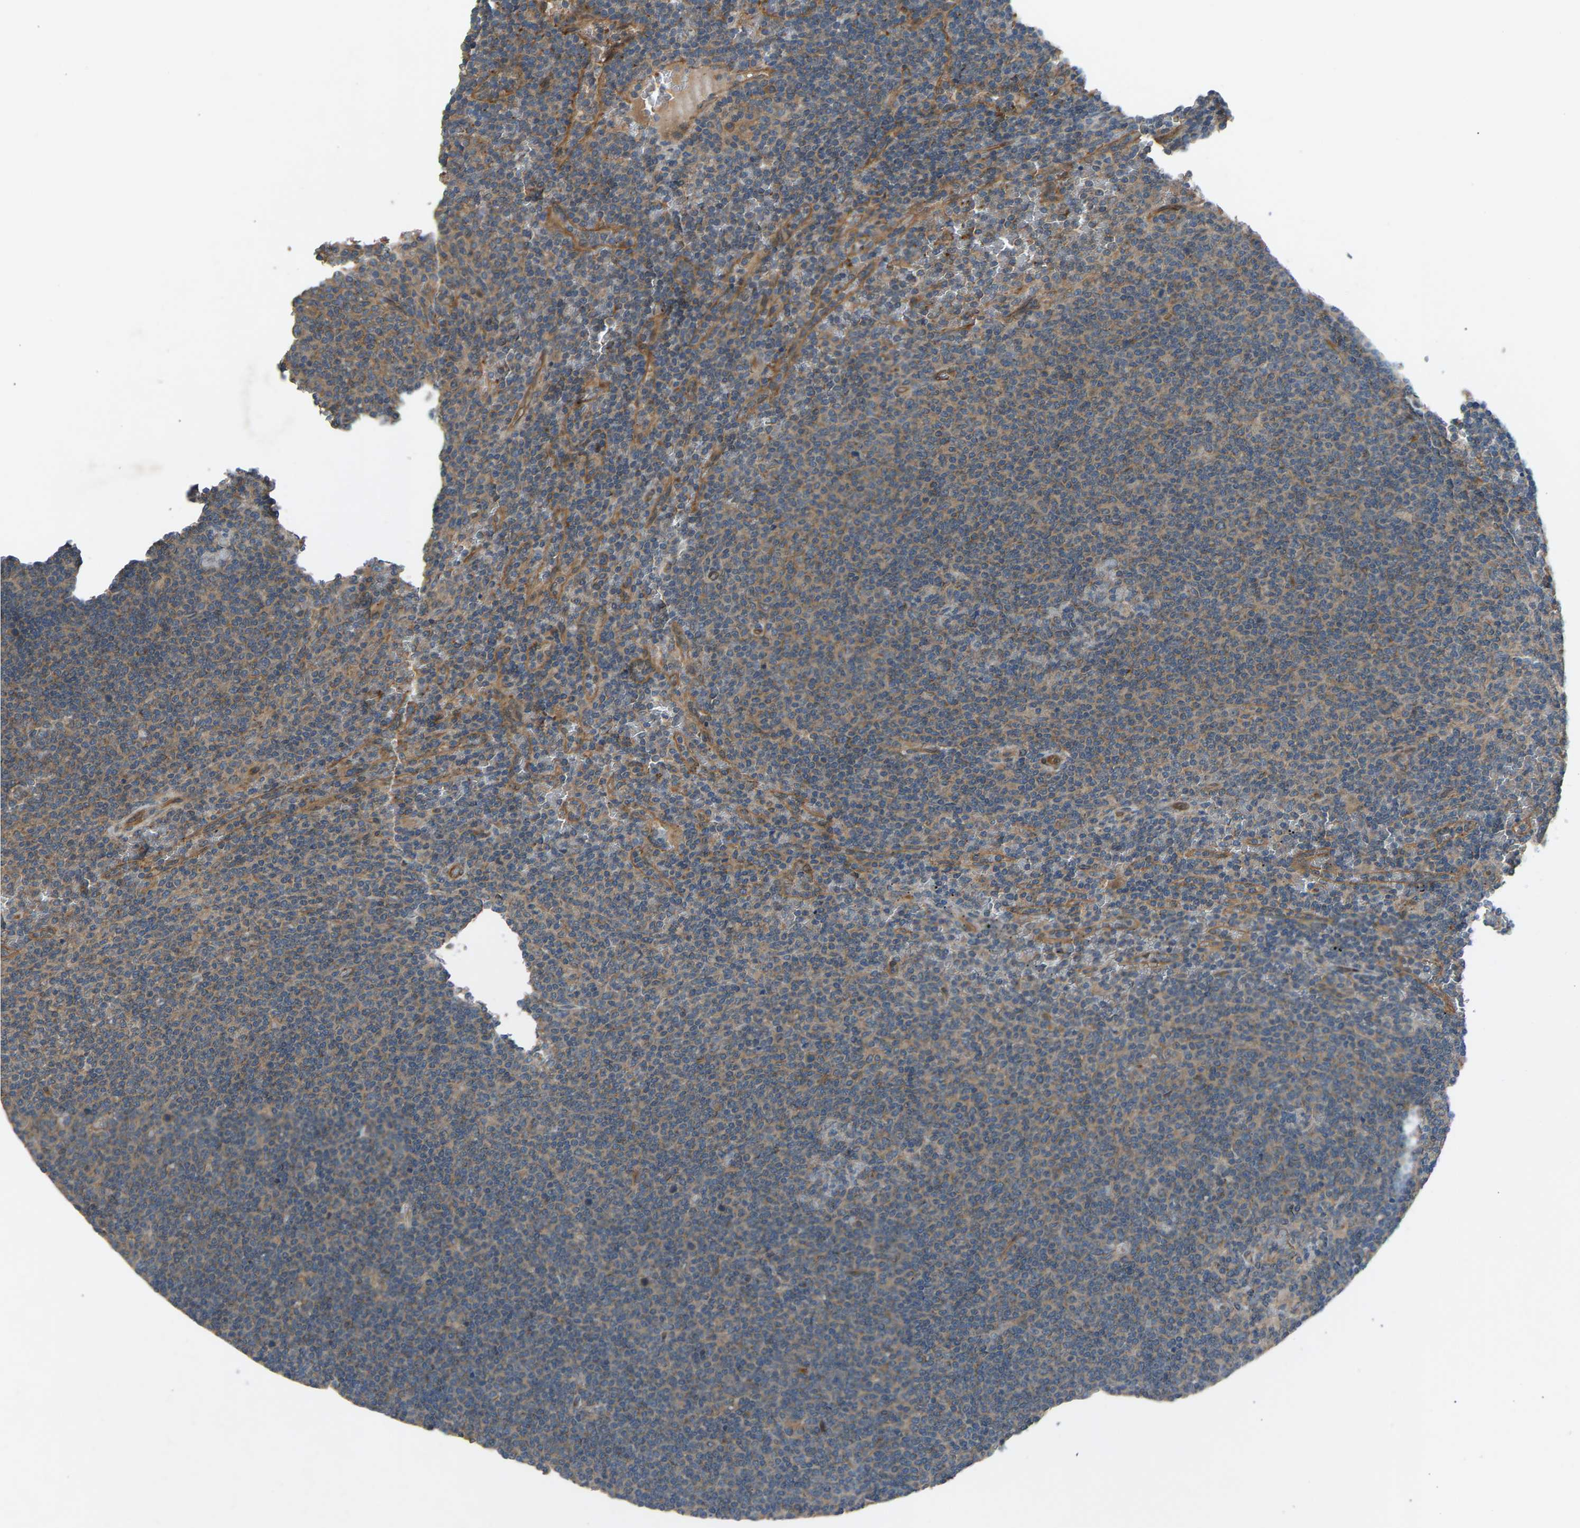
{"staining": {"intensity": "weak", "quantity": ">75%", "location": "cytoplasmic/membranous"}, "tissue": "lymphoma", "cell_type": "Tumor cells", "image_type": "cancer", "snomed": [{"axis": "morphology", "description": "Malignant lymphoma, non-Hodgkin's type, Low grade"}, {"axis": "topography", "description": "Spleen"}], "caption": "Immunohistochemistry of lymphoma displays low levels of weak cytoplasmic/membranous expression in about >75% of tumor cells.", "gene": "GAS2L1", "patient": {"sex": "female", "age": 50}}